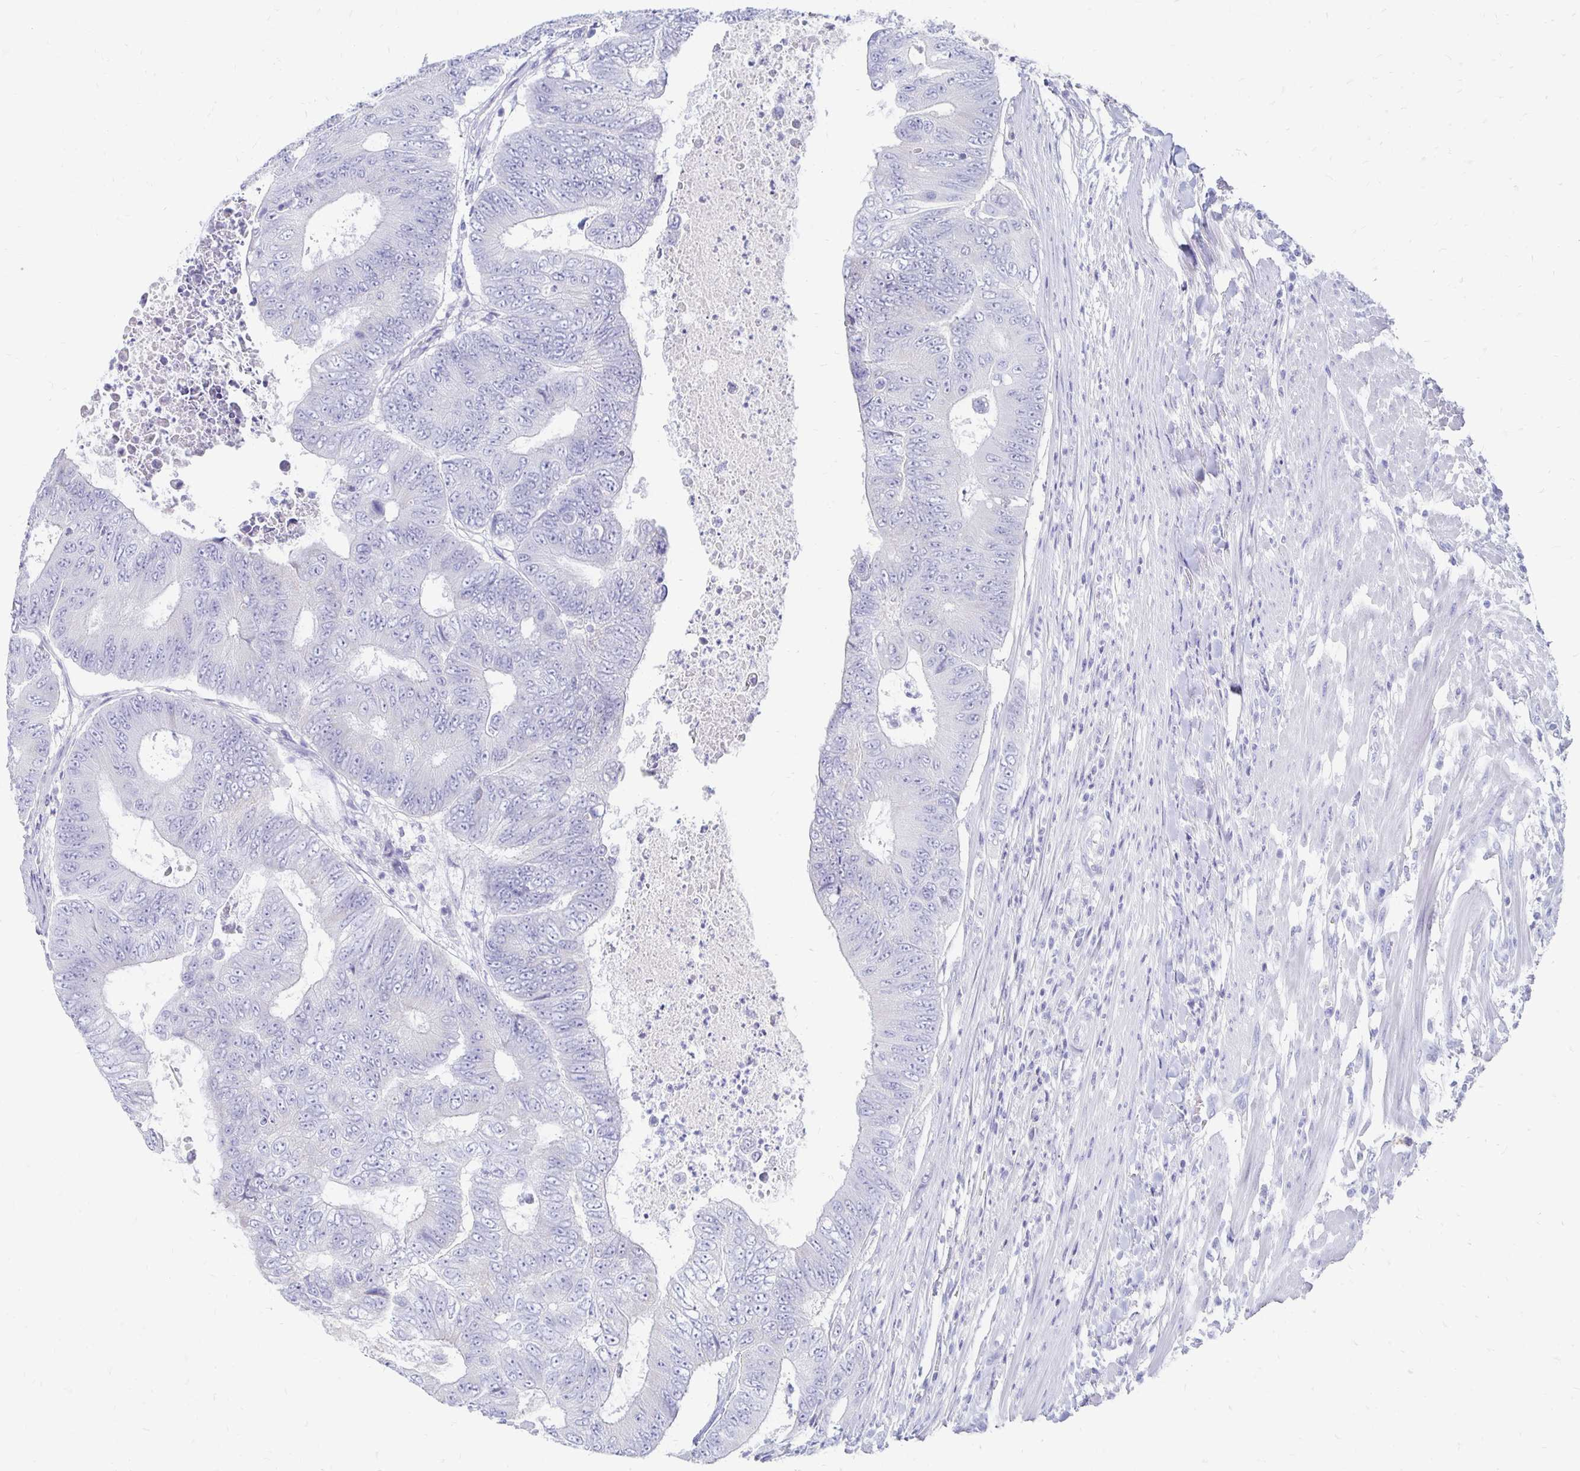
{"staining": {"intensity": "negative", "quantity": "none", "location": "none"}, "tissue": "colorectal cancer", "cell_type": "Tumor cells", "image_type": "cancer", "snomed": [{"axis": "morphology", "description": "Adenocarcinoma, NOS"}, {"axis": "topography", "description": "Colon"}], "caption": "Immunohistochemistry image of colorectal cancer stained for a protein (brown), which shows no positivity in tumor cells.", "gene": "PEG10", "patient": {"sex": "female", "age": 48}}